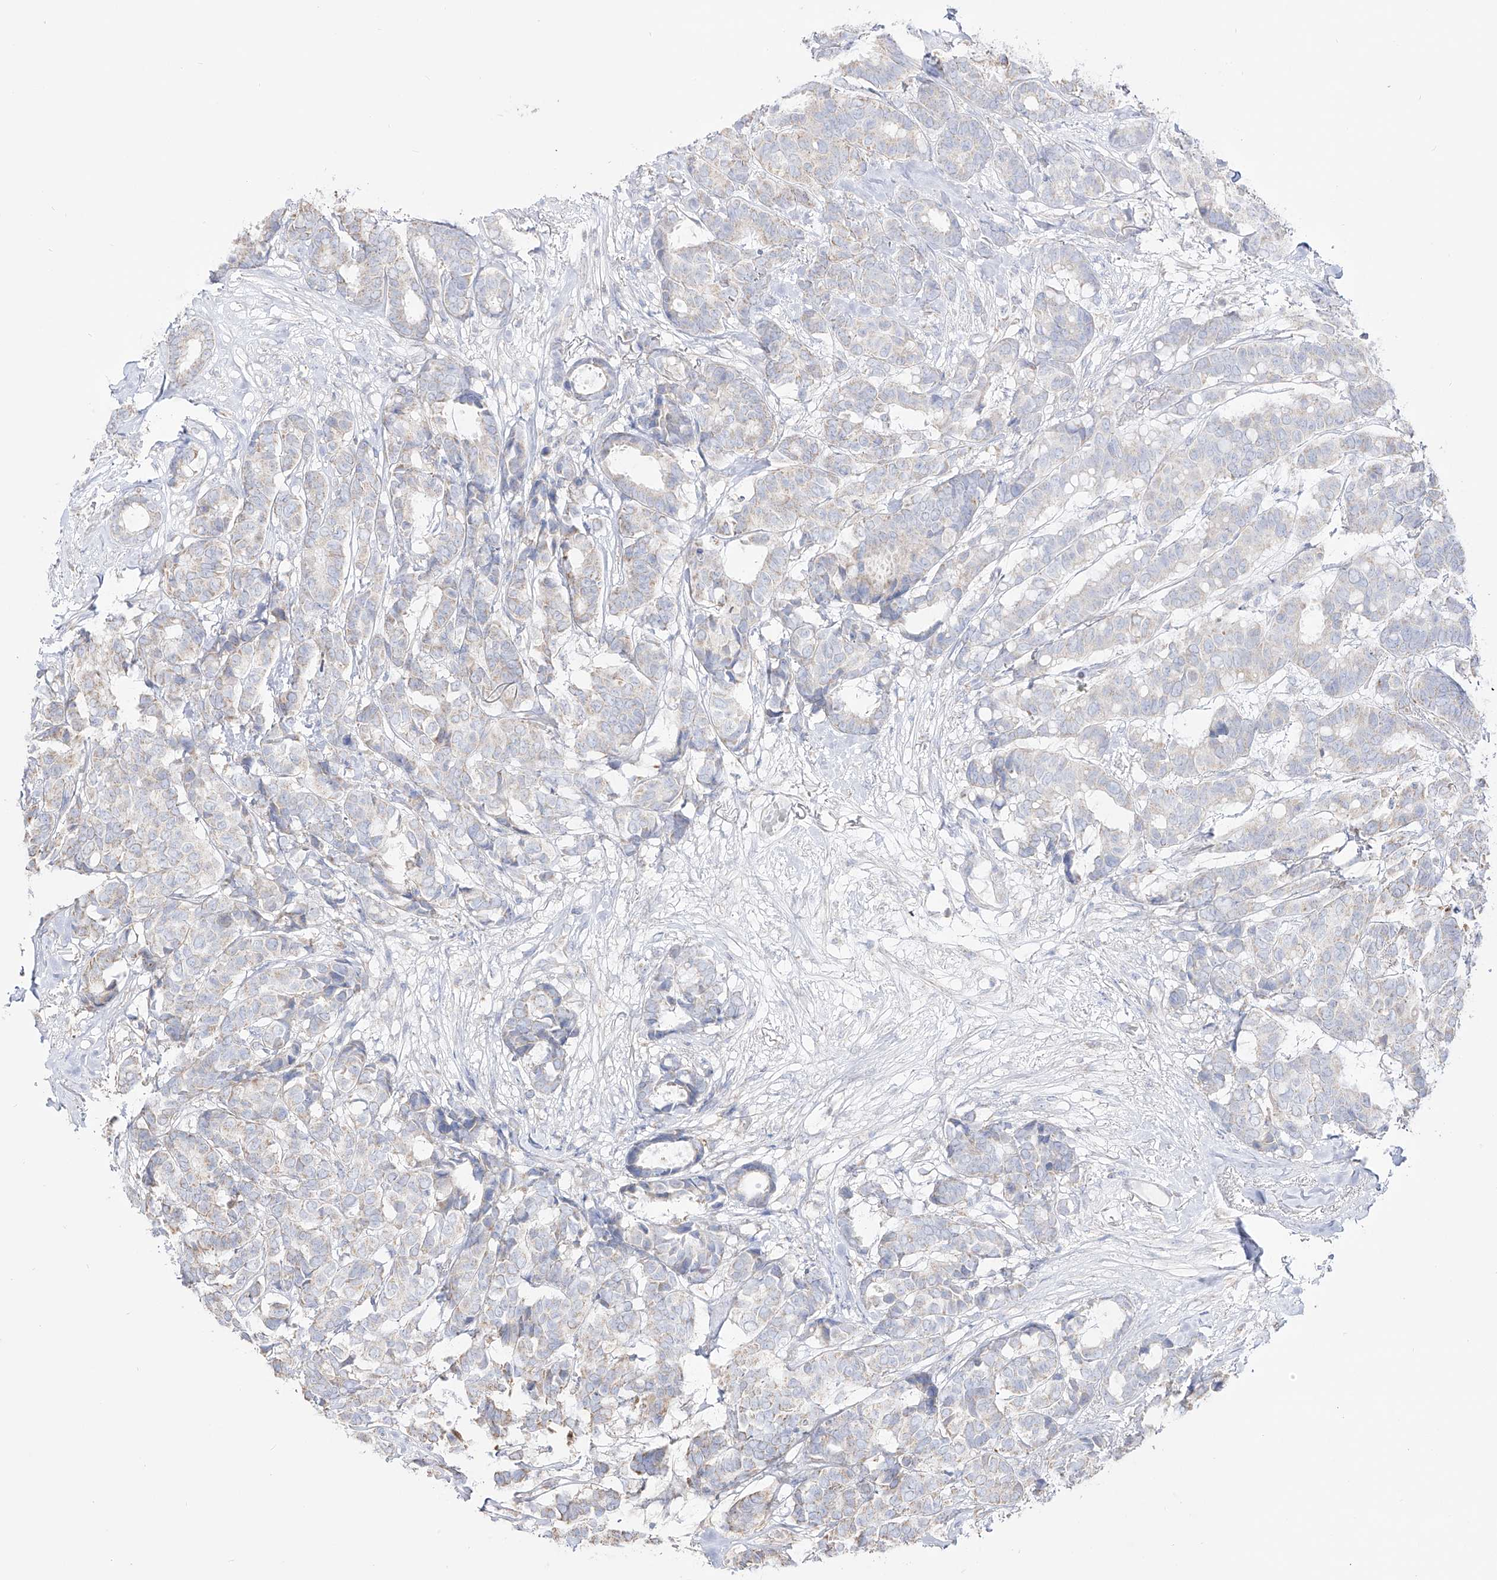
{"staining": {"intensity": "weak", "quantity": "<25%", "location": "cytoplasmic/membranous"}, "tissue": "breast cancer", "cell_type": "Tumor cells", "image_type": "cancer", "snomed": [{"axis": "morphology", "description": "Duct carcinoma"}, {"axis": "topography", "description": "Breast"}], "caption": "Tumor cells show no significant expression in breast invasive ductal carcinoma.", "gene": "RCHY1", "patient": {"sex": "female", "age": 87}}